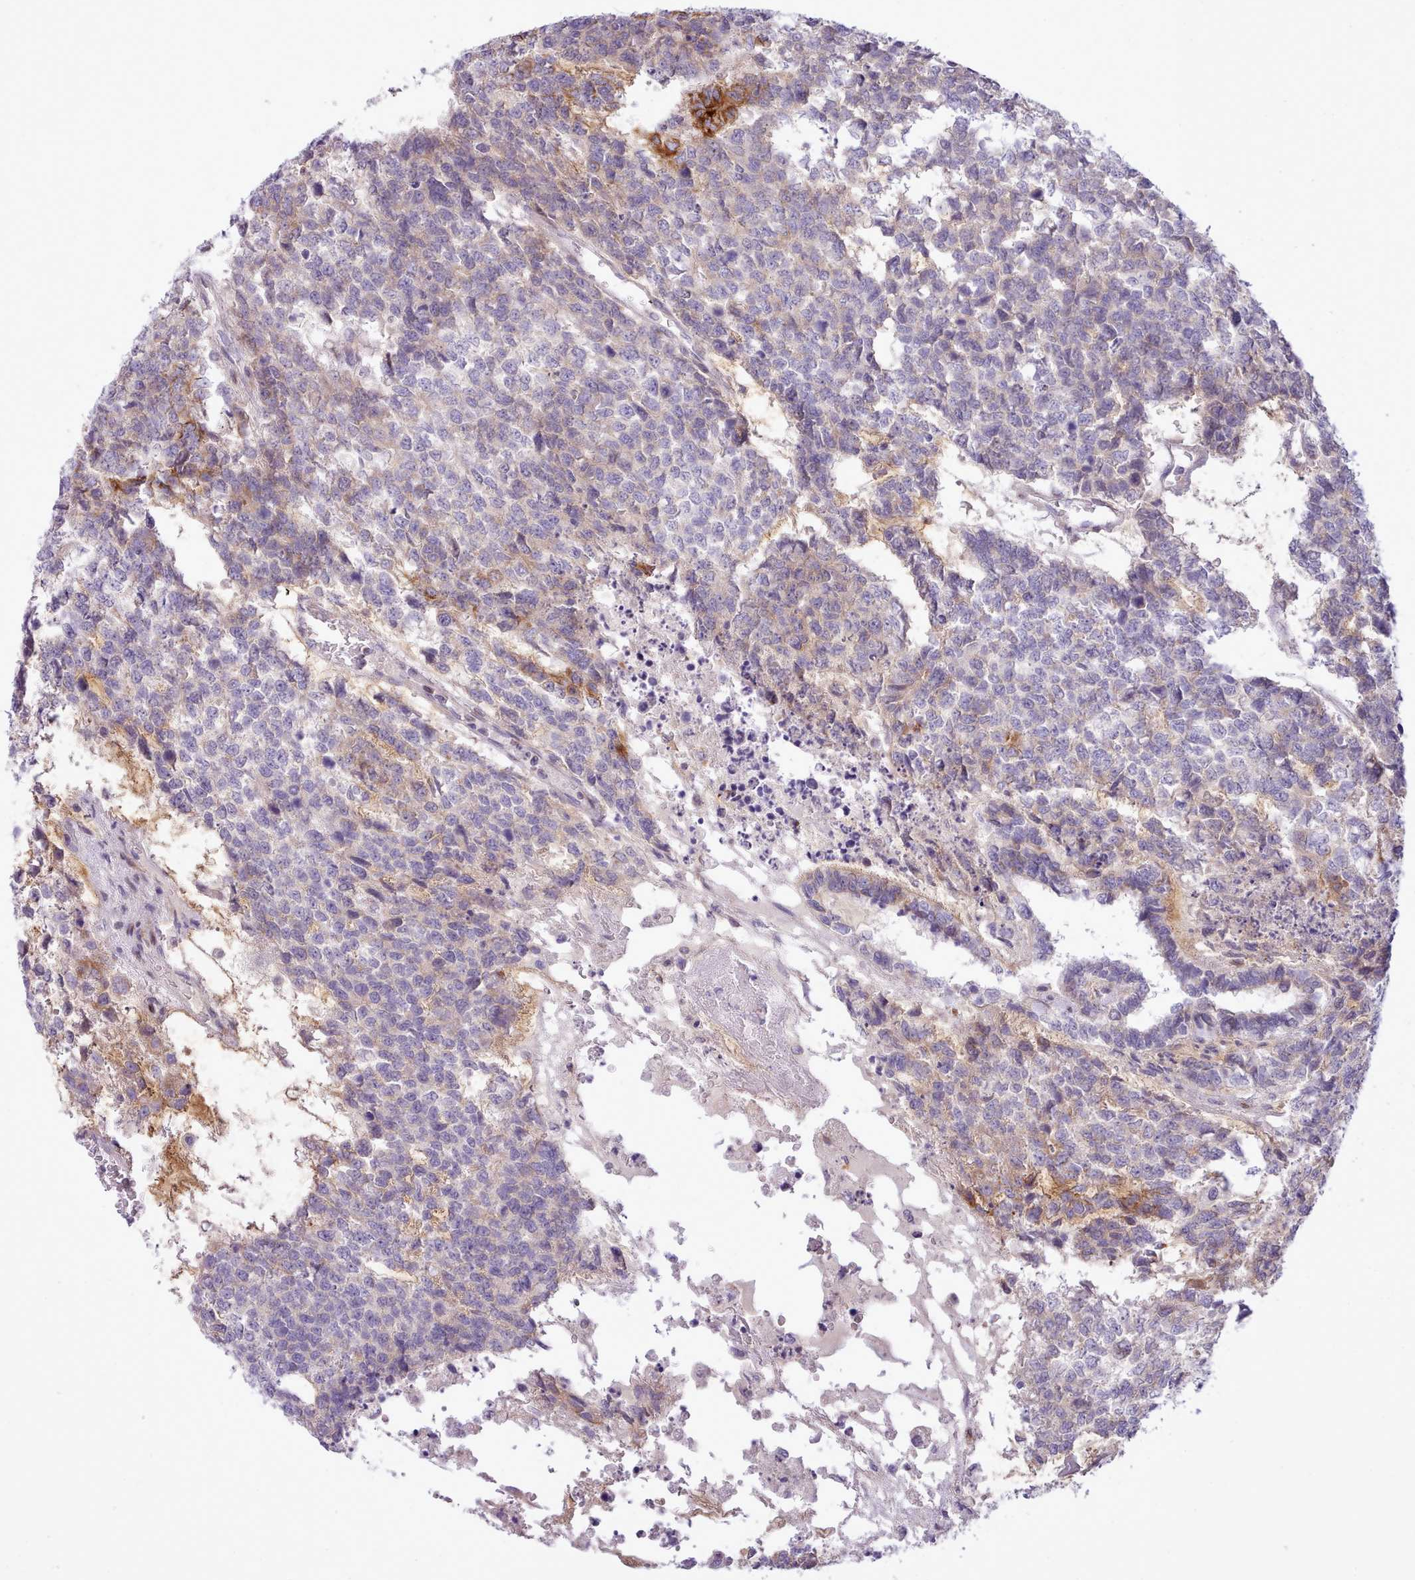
{"staining": {"intensity": "moderate", "quantity": "<25%", "location": "cytoplasmic/membranous"}, "tissue": "testis cancer", "cell_type": "Tumor cells", "image_type": "cancer", "snomed": [{"axis": "morphology", "description": "Carcinoma, Embryonal, NOS"}, {"axis": "topography", "description": "Testis"}], "caption": "Tumor cells show low levels of moderate cytoplasmic/membranous positivity in about <25% of cells in human testis embryonal carcinoma.", "gene": "CYP2A13", "patient": {"sex": "male", "age": 23}}